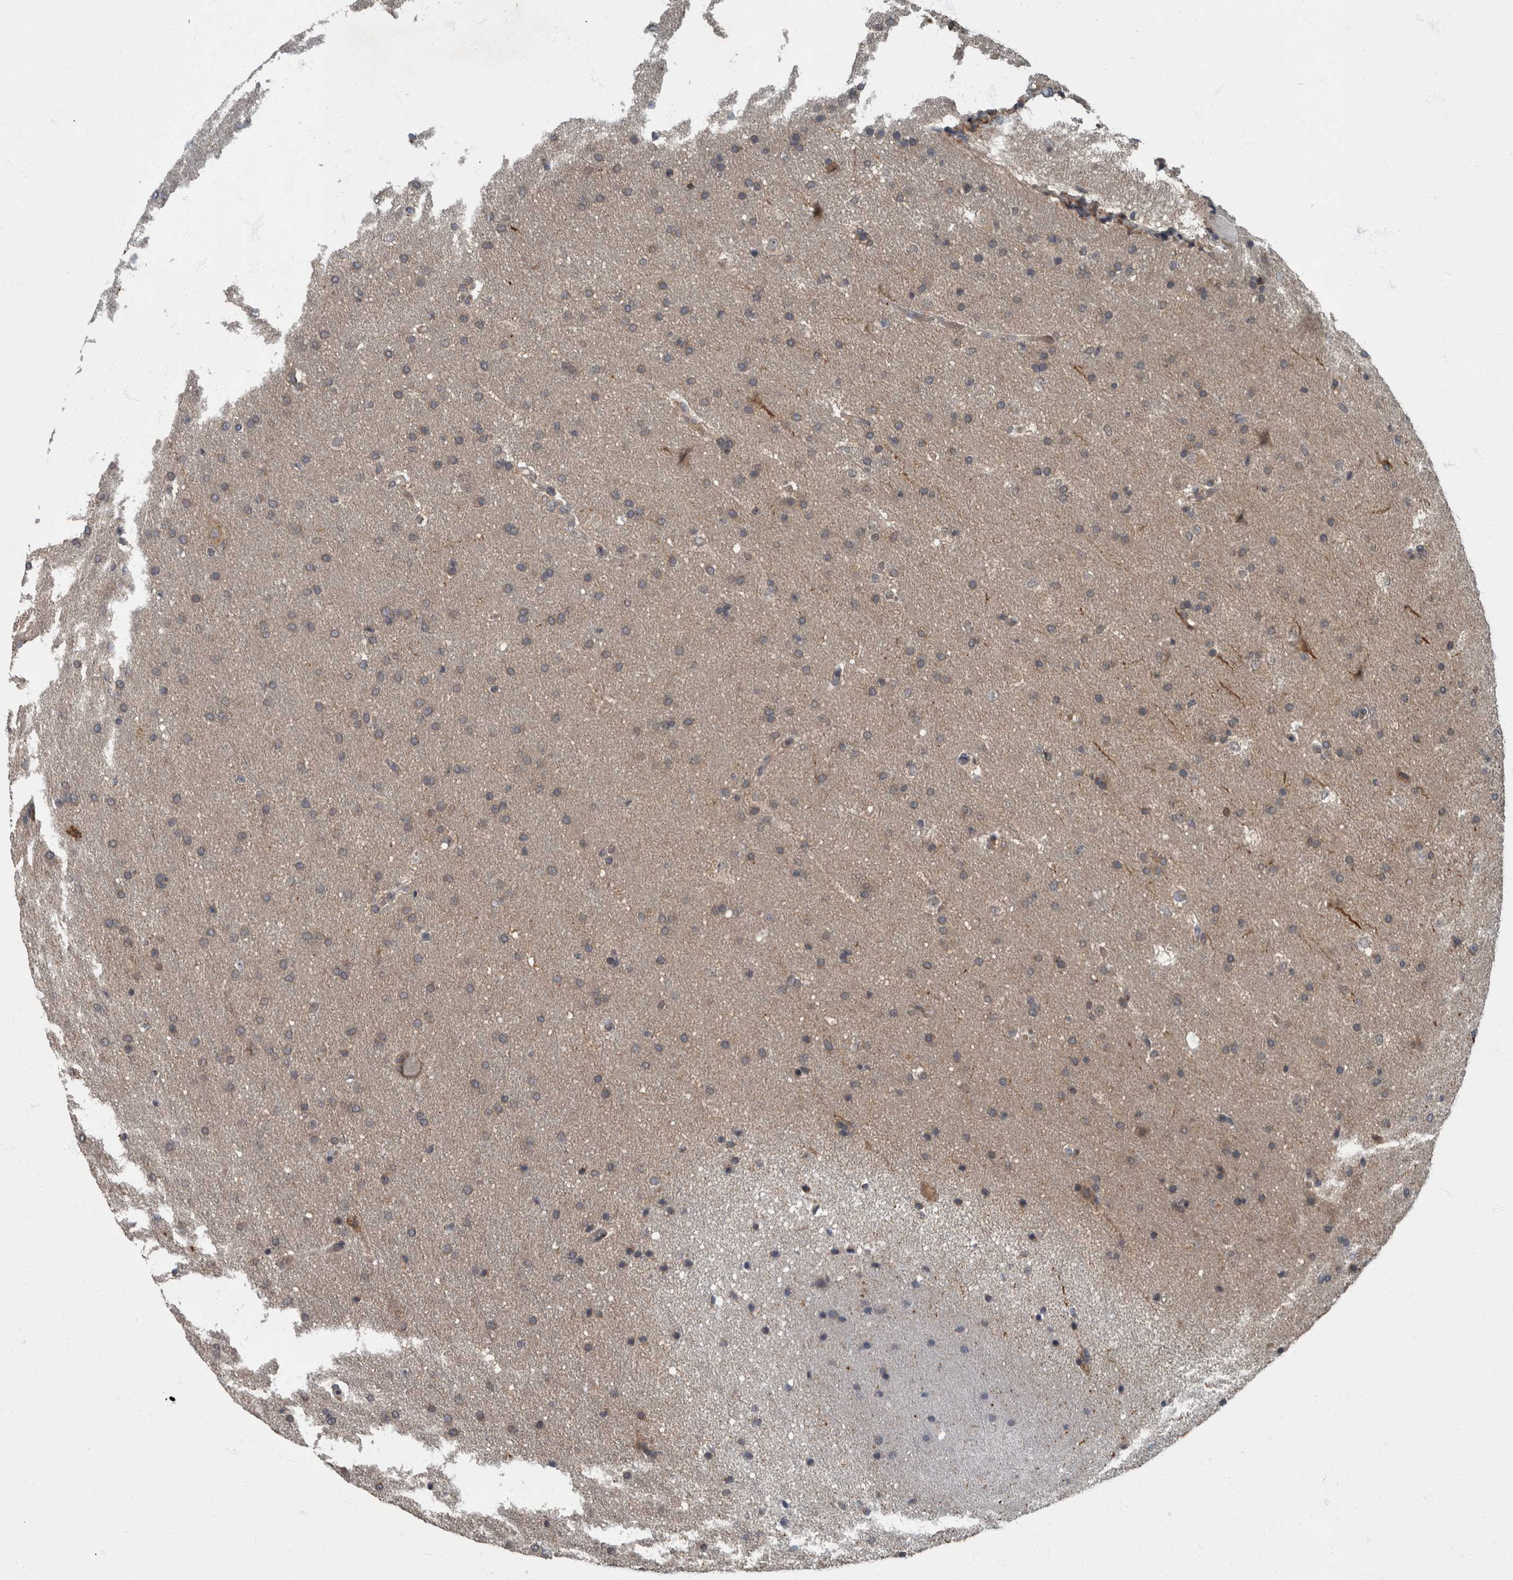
{"staining": {"intensity": "weak", "quantity": "<25%", "location": "cytoplasmic/membranous"}, "tissue": "glioma", "cell_type": "Tumor cells", "image_type": "cancer", "snomed": [{"axis": "morphology", "description": "Glioma, malignant, Low grade"}, {"axis": "topography", "description": "Brain"}], "caption": "Immunohistochemistry (IHC) histopathology image of neoplastic tissue: glioma stained with DAB (3,3'-diaminobenzidine) shows no significant protein expression in tumor cells.", "gene": "RABGGTB", "patient": {"sex": "female", "age": 37}}